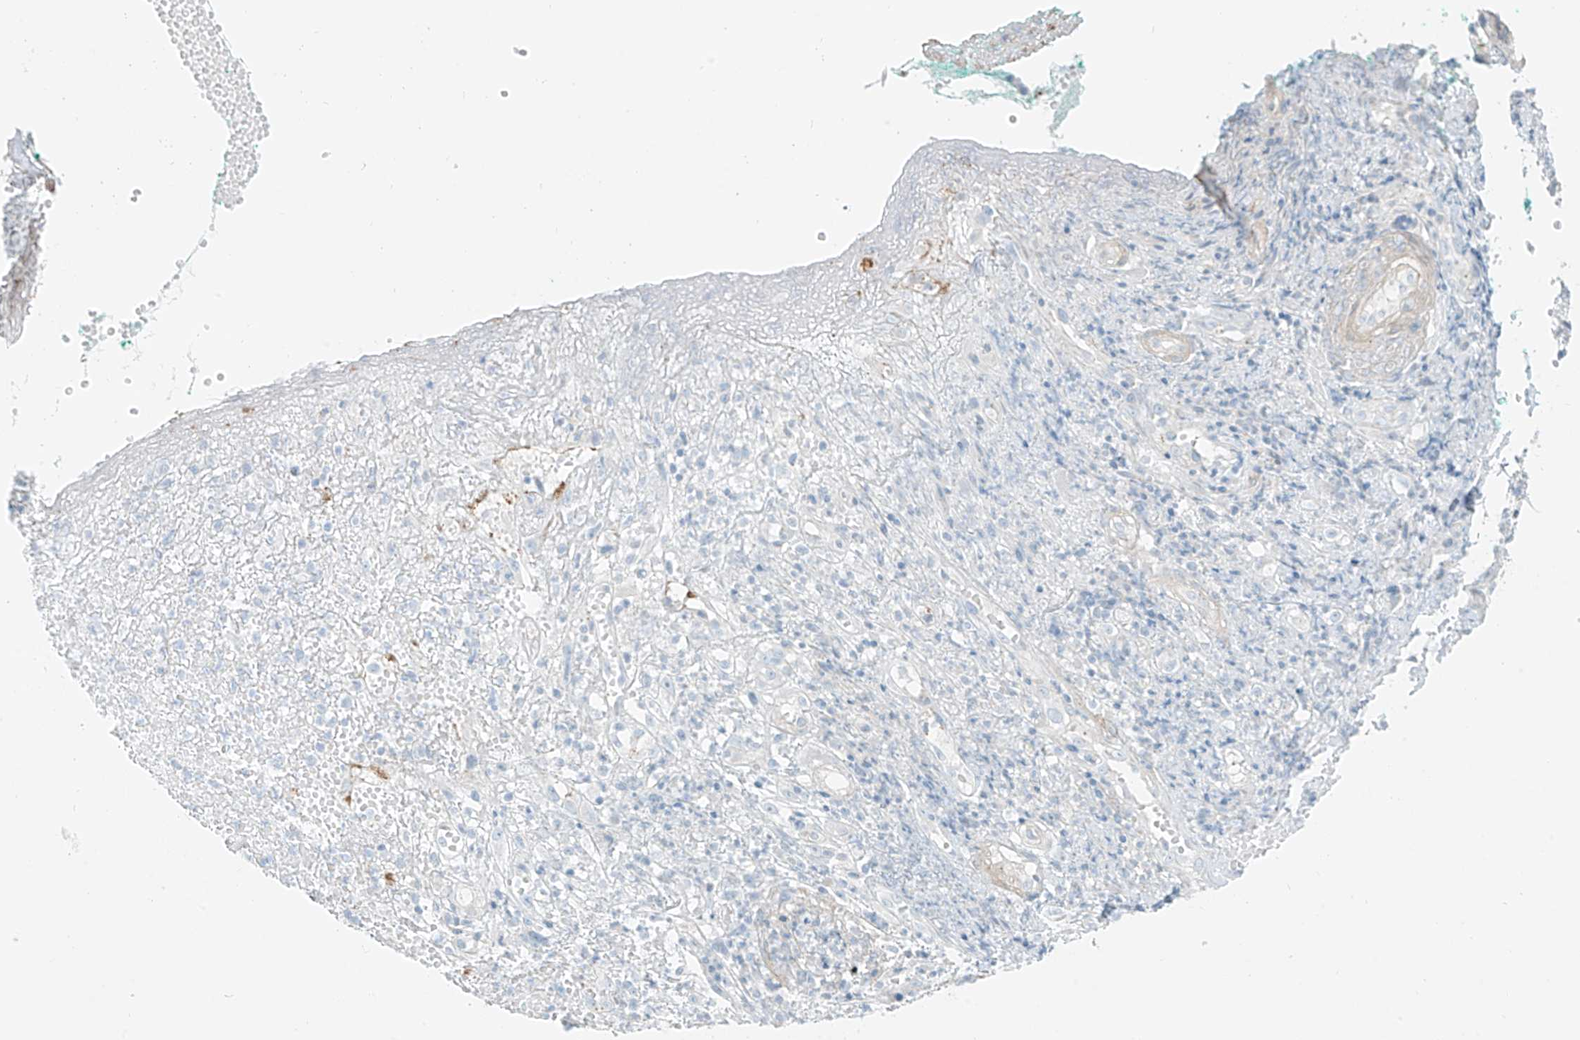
{"staining": {"intensity": "negative", "quantity": "none", "location": "none"}, "tissue": "adipose tissue", "cell_type": "Adipocytes", "image_type": "normal", "snomed": [{"axis": "morphology", "description": "Normal tissue, NOS"}, {"axis": "morphology", "description": "Basal cell carcinoma"}, {"axis": "topography", "description": "Cartilage tissue"}, {"axis": "topography", "description": "Nasopharynx"}, {"axis": "topography", "description": "Oral tissue"}], "caption": "Immunohistochemistry (IHC) of benign human adipose tissue demonstrates no staining in adipocytes. (Brightfield microscopy of DAB (3,3'-diaminobenzidine) immunohistochemistry (IHC) at high magnification).", "gene": "SMCP", "patient": {"sex": "female", "age": 77}}